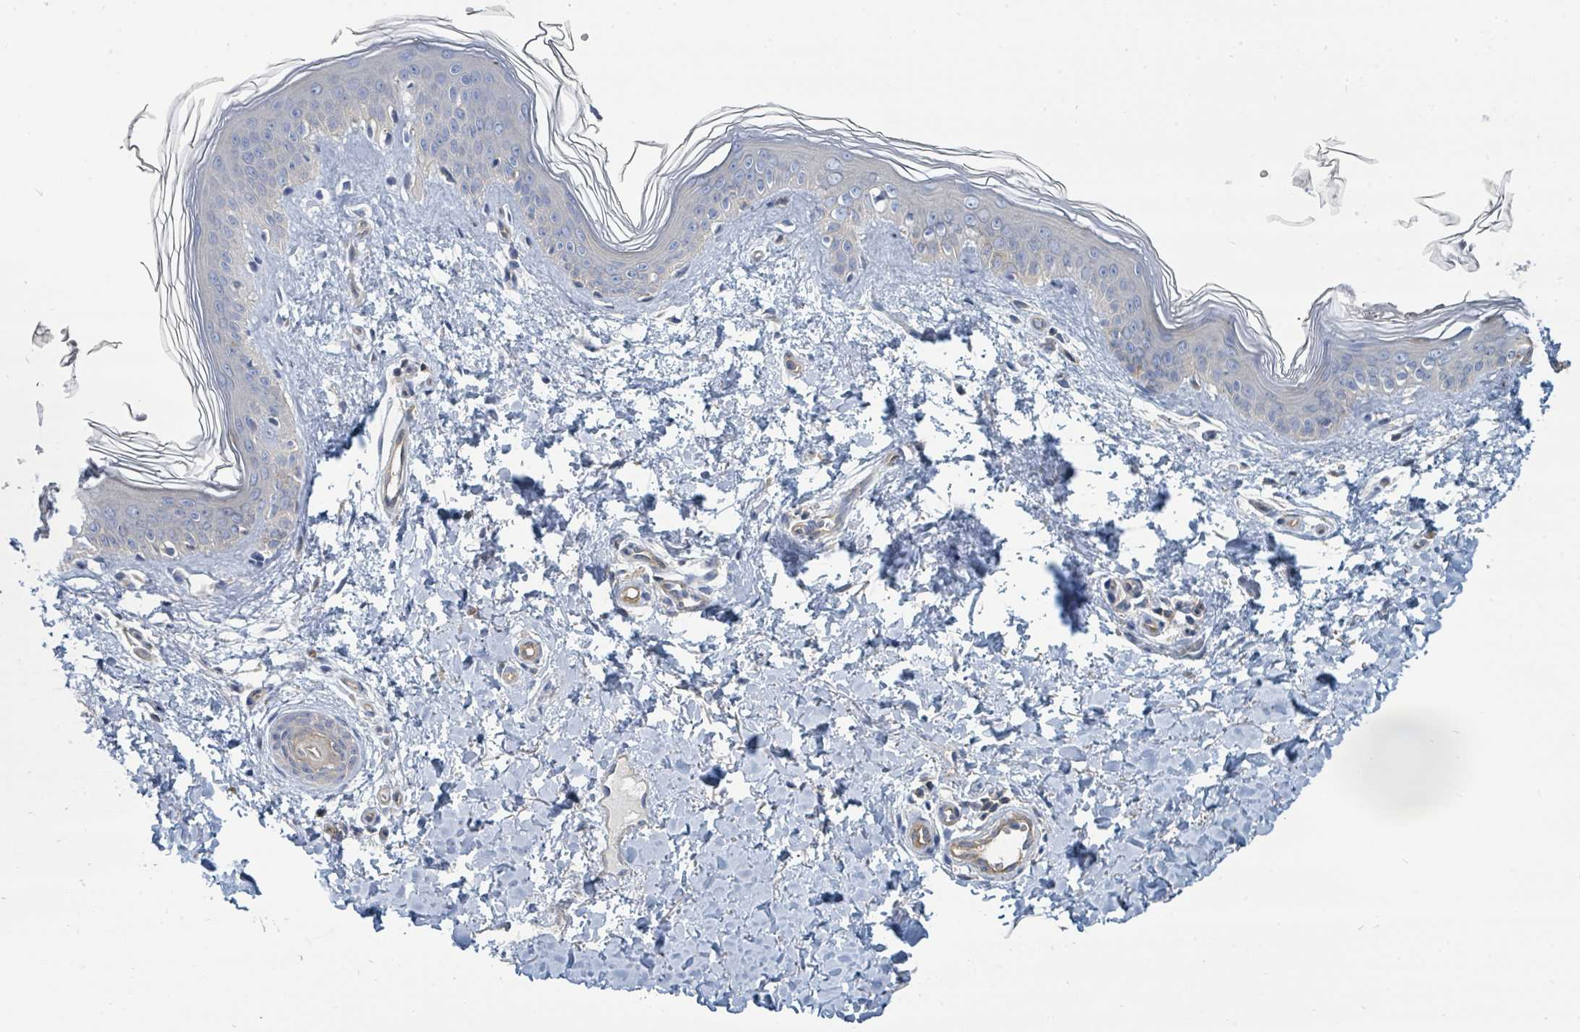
{"staining": {"intensity": "negative", "quantity": "none", "location": "none"}, "tissue": "skin", "cell_type": "Fibroblasts", "image_type": "normal", "snomed": [{"axis": "morphology", "description": "Normal tissue, NOS"}, {"axis": "topography", "description": "Skin"}], "caption": "Photomicrograph shows no protein staining in fibroblasts of benign skin. (Brightfield microscopy of DAB (3,3'-diaminobenzidine) immunohistochemistry (IHC) at high magnification).", "gene": "BOLA2B", "patient": {"sex": "female", "age": 41}}